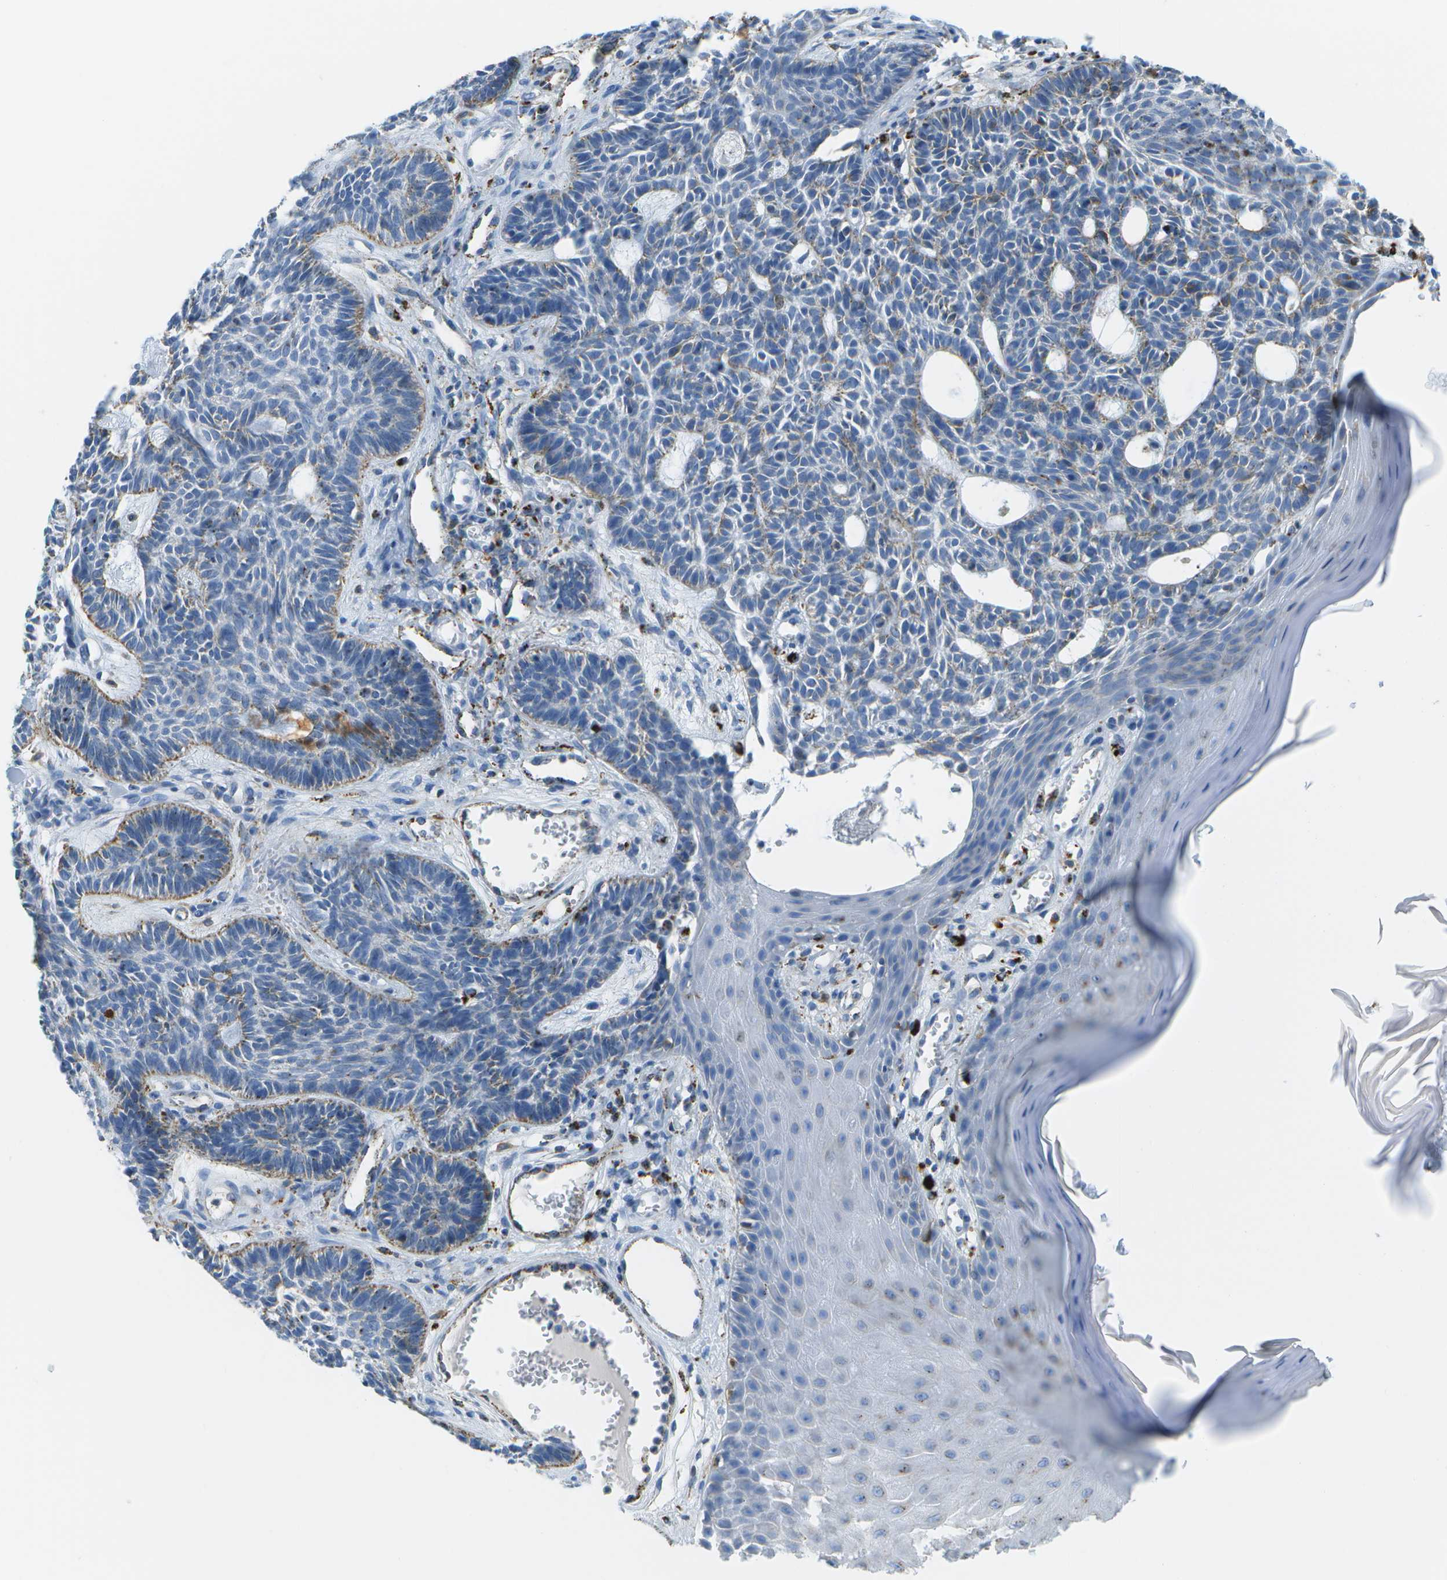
{"staining": {"intensity": "weak", "quantity": "<25%", "location": "cytoplasmic/membranous"}, "tissue": "skin cancer", "cell_type": "Tumor cells", "image_type": "cancer", "snomed": [{"axis": "morphology", "description": "Basal cell carcinoma"}, {"axis": "topography", "description": "Skin"}], "caption": "DAB (3,3'-diaminobenzidine) immunohistochemical staining of human basal cell carcinoma (skin) demonstrates no significant positivity in tumor cells.", "gene": "PRCP", "patient": {"sex": "male", "age": 67}}